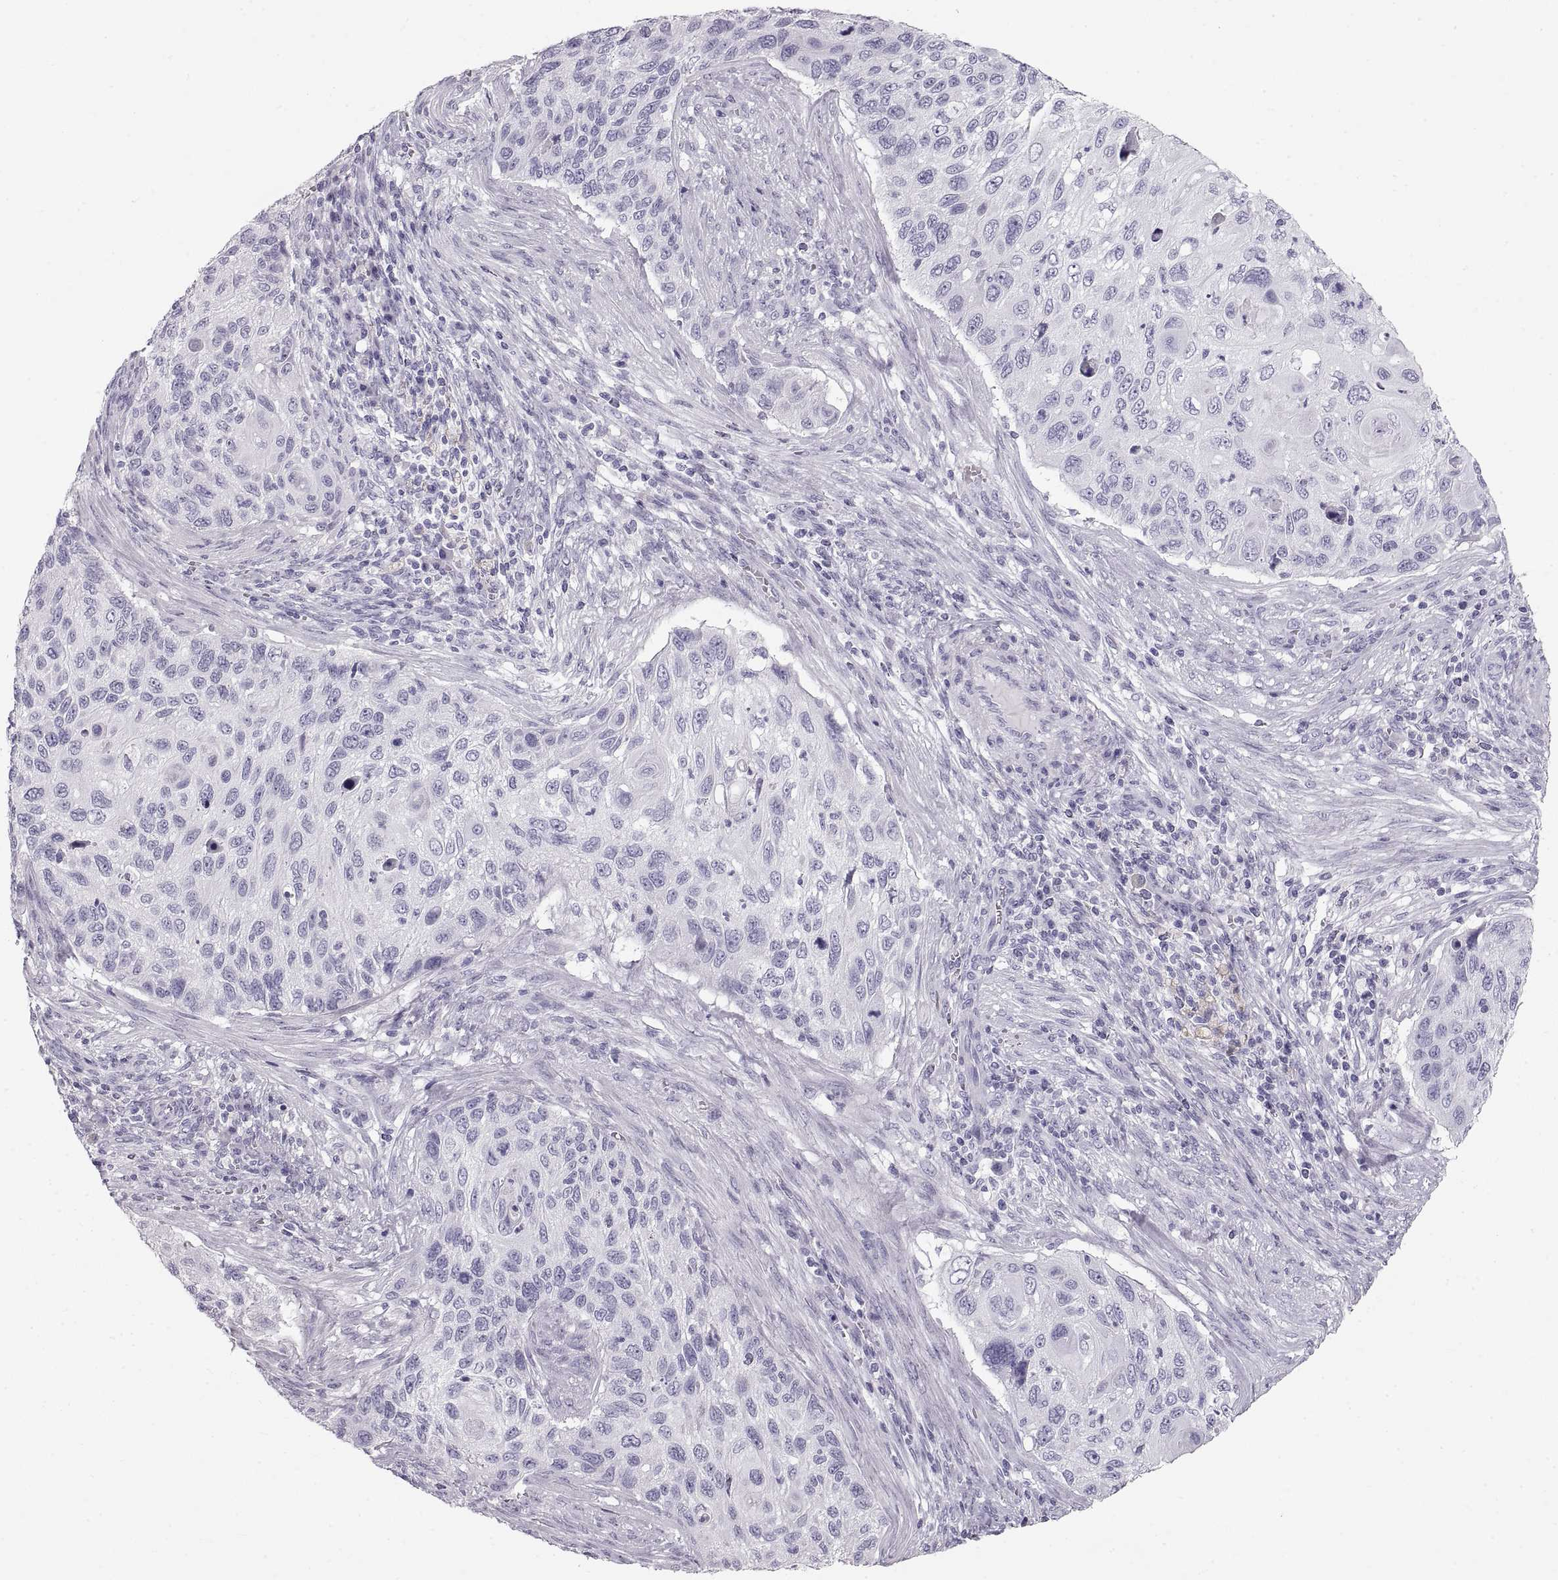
{"staining": {"intensity": "negative", "quantity": "none", "location": "none"}, "tissue": "cervical cancer", "cell_type": "Tumor cells", "image_type": "cancer", "snomed": [{"axis": "morphology", "description": "Squamous cell carcinoma, NOS"}, {"axis": "topography", "description": "Cervix"}], "caption": "Immunohistochemistry (IHC) of cervical cancer (squamous cell carcinoma) demonstrates no staining in tumor cells.", "gene": "CRYAA", "patient": {"sex": "female", "age": 70}}